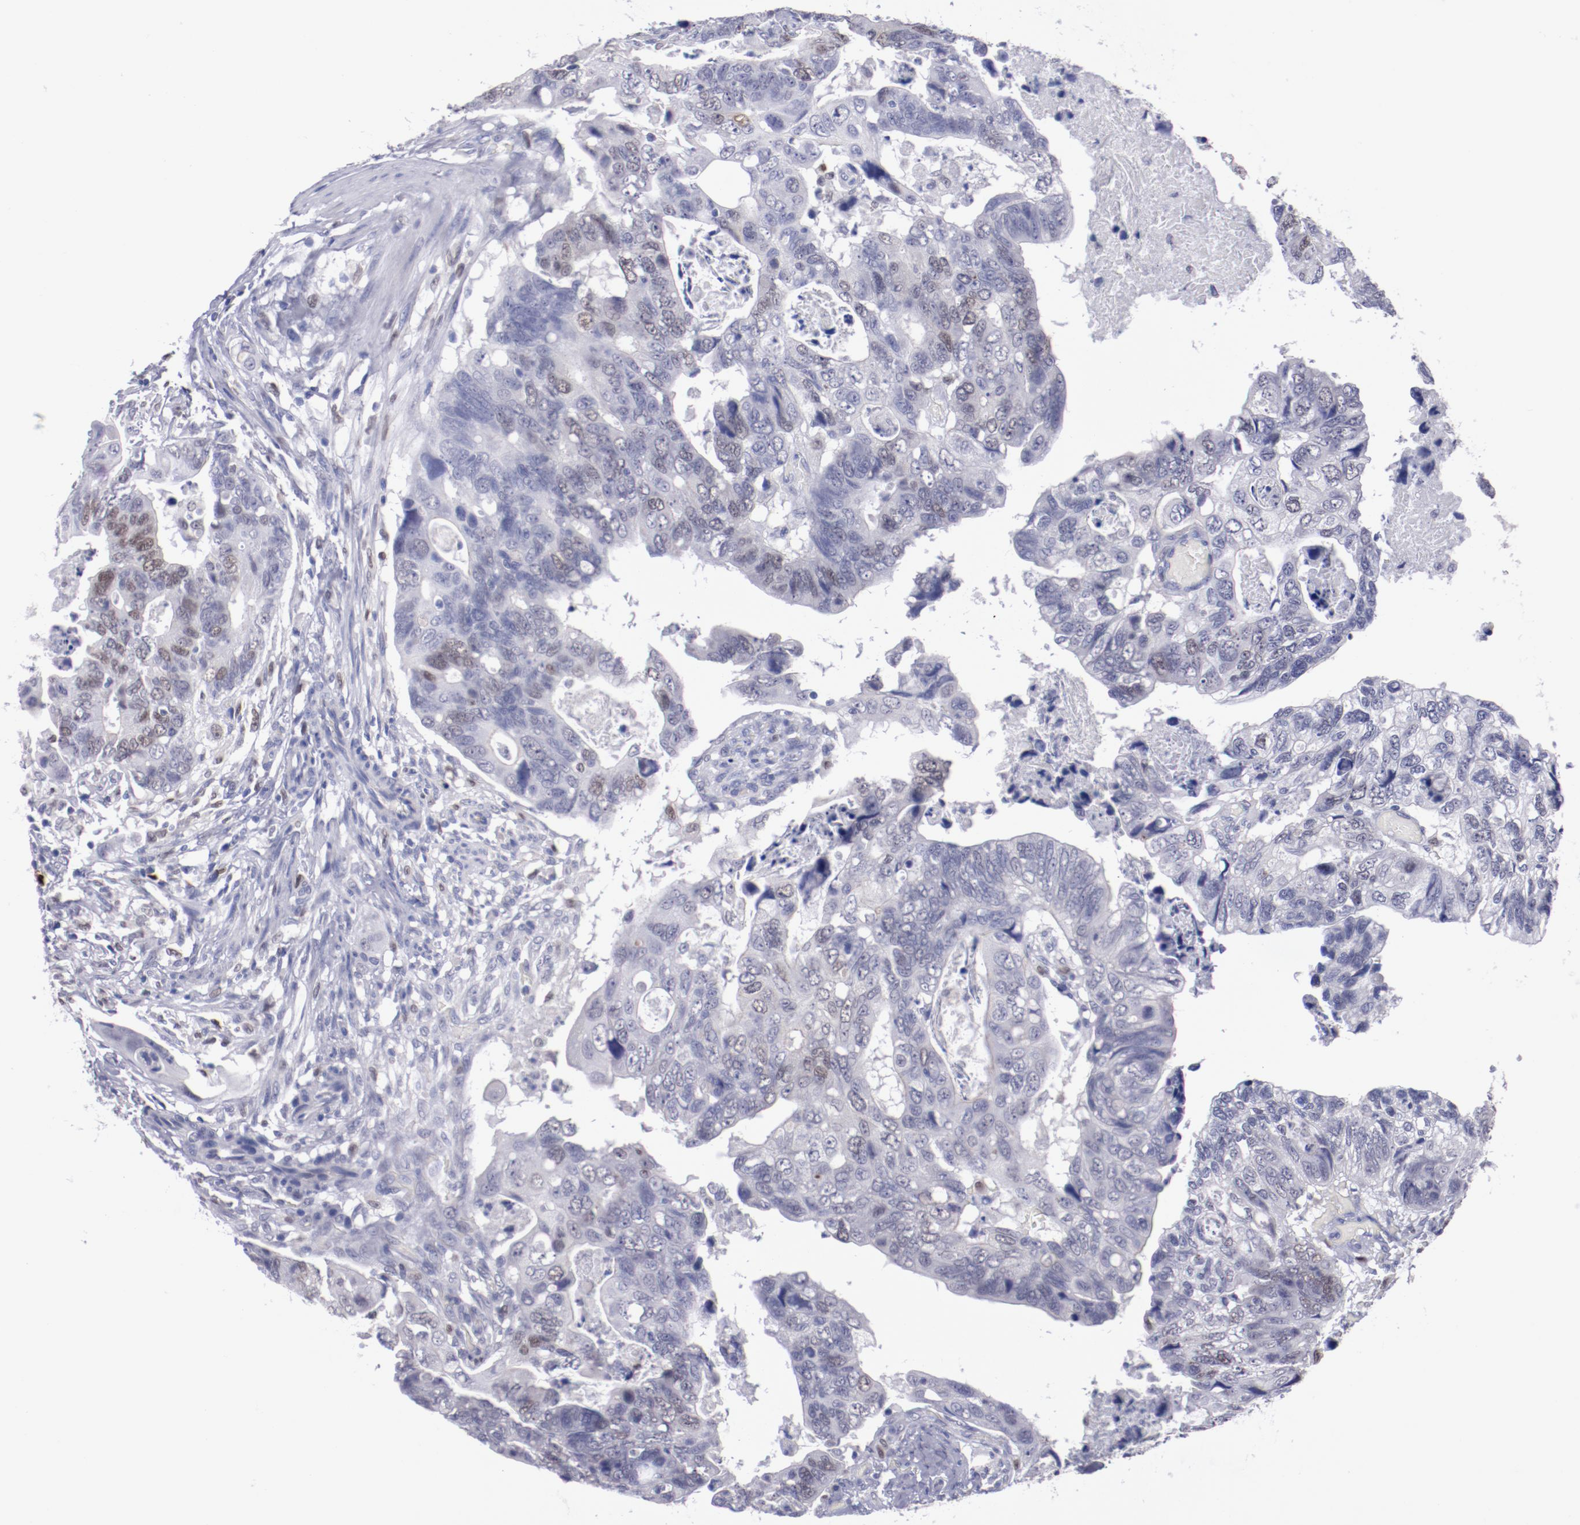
{"staining": {"intensity": "weak", "quantity": "<25%", "location": "nuclear"}, "tissue": "colorectal cancer", "cell_type": "Tumor cells", "image_type": "cancer", "snomed": [{"axis": "morphology", "description": "Adenocarcinoma, NOS"}, {"axis": "topography", "description": "Rectum"}], "caption": "Immunohistochemistry histopathology image of colorectal cancer stained for a protein (brown), which reveals no staining in tumor cells.", "gene": "IRF8", "patient": {"sex": "male", "age": 53}}